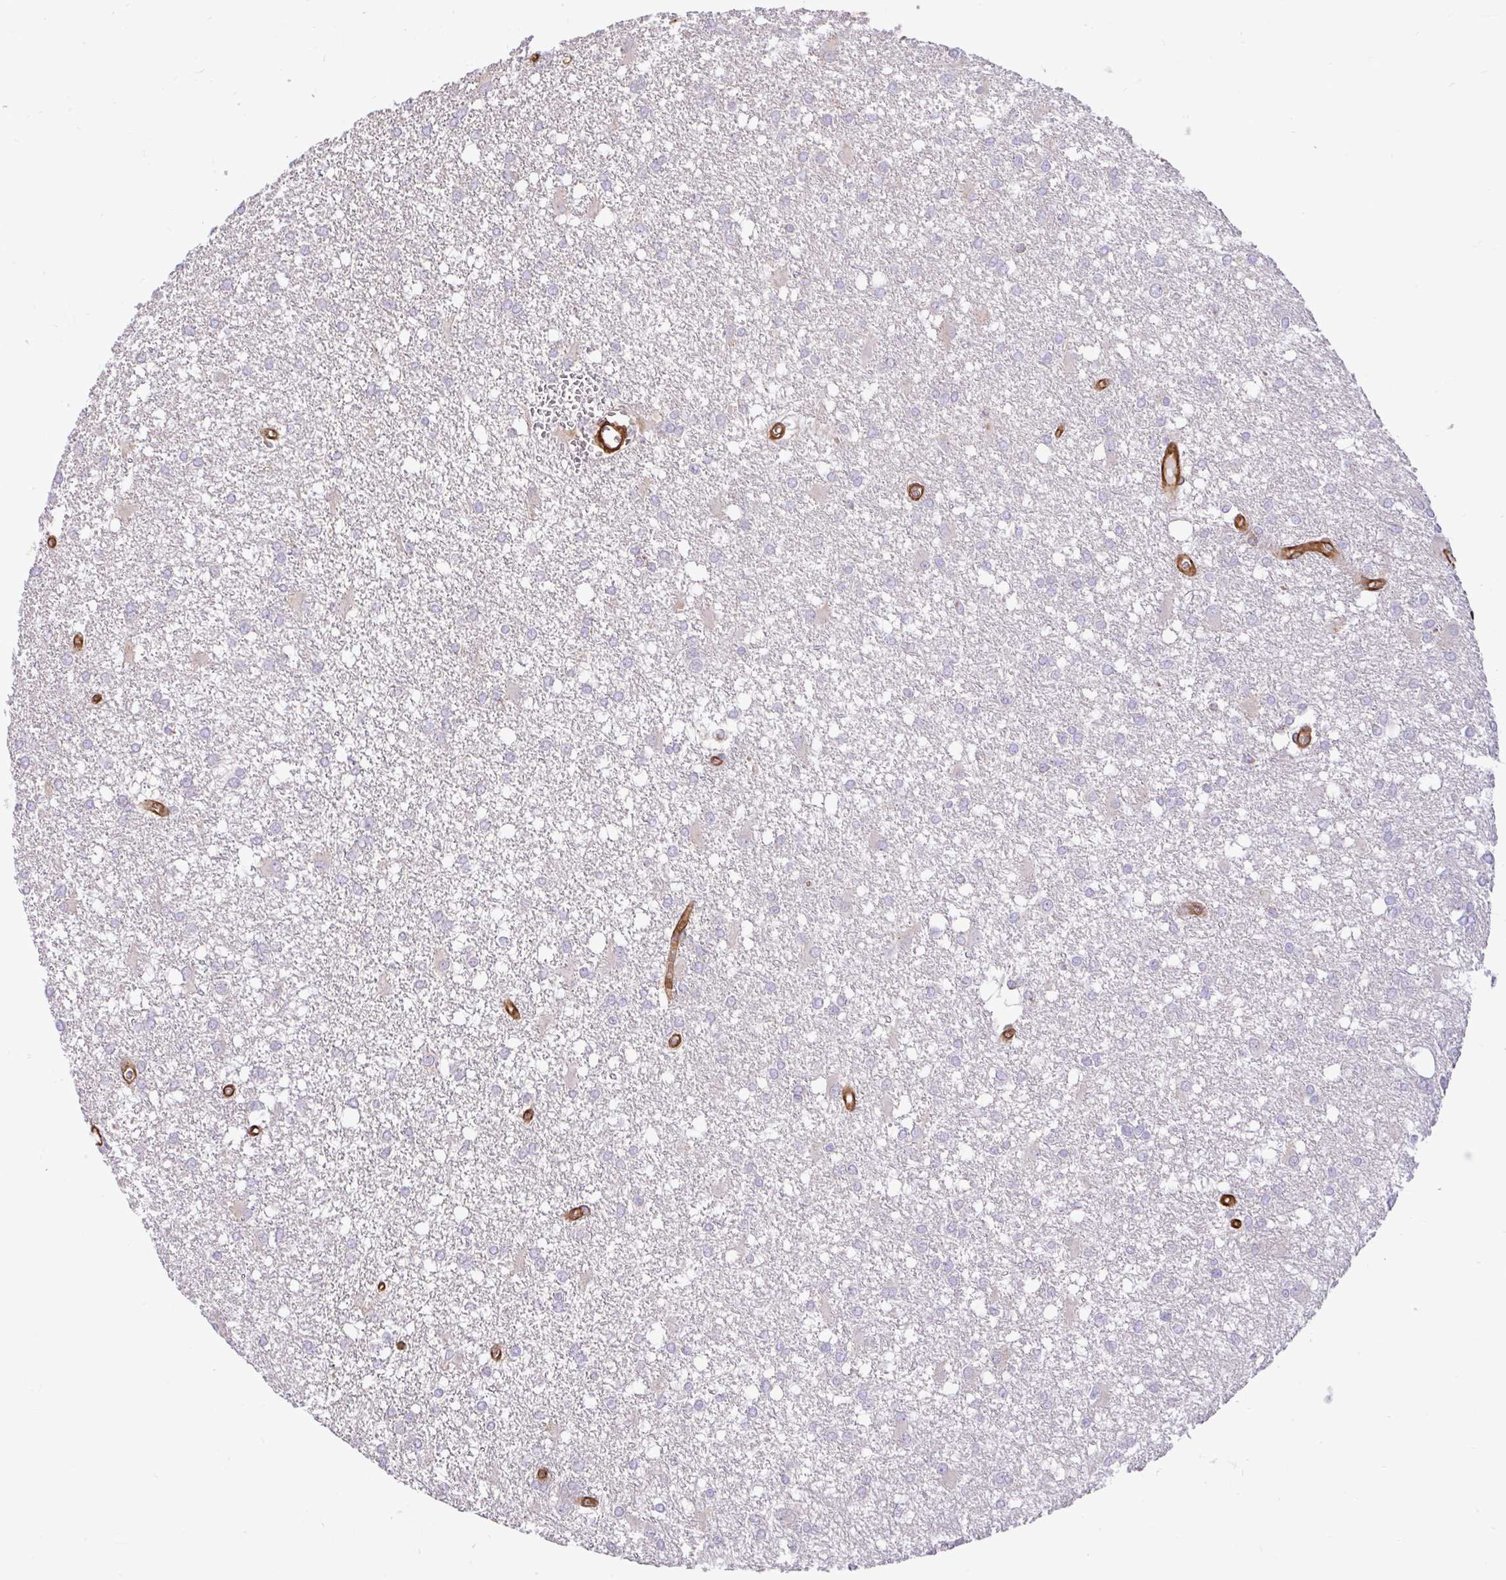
{"staining": {"intensity": "negative", "quantity": "none", "location": "none"}, "tissue": "glioma", "cell_type": "Tumor cells", "image_type": "cancer", "snomed": [{"axis": "morphology", "description": "Glioma, malignant, High grade"}, {"axis": "topography", "description": "Brain"}], "caption": "IHC of glioma demonstrates no expression in tumor cells.", "gene": "PTPRK", "patient": {"sex": "male", "age": 48}}